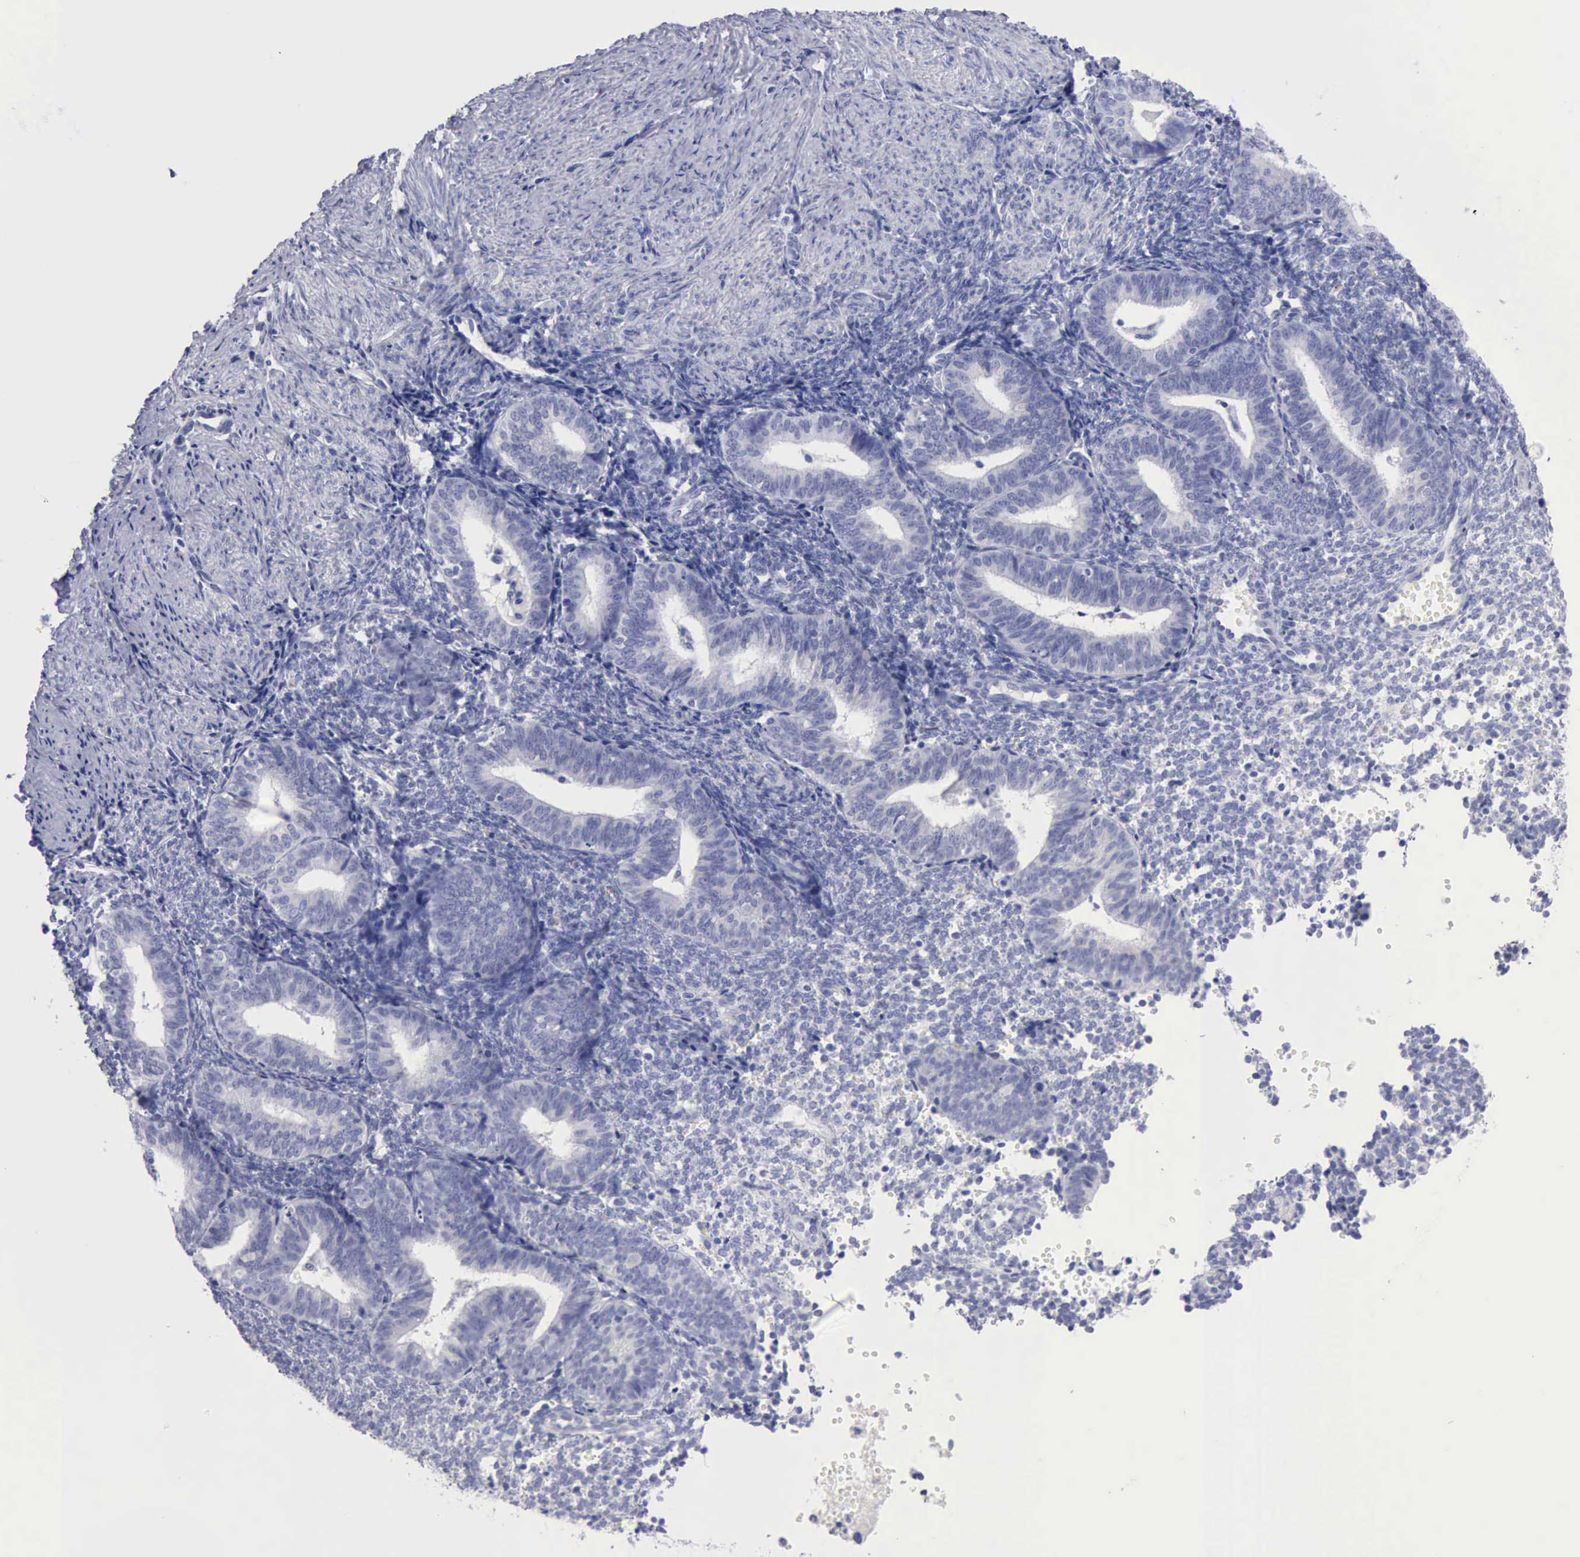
{"staining": {"intensity": "negative", "quantity": "none", "location": "none"}, "tissue": "endometrium", "cell_type": "Cells in endometrial stroma", "image_type": "normal", "snomed": [{"axis": "morphology", "description": "Normal tissue, NOS"}, {"axis": "topography", "description": "Endometrium"}], "caption": "Cells in endometrial stroma show no significant expression in normal endometrium.", "gene": "ANGEL1", "patient": {"sex": "female", "age": 61}}